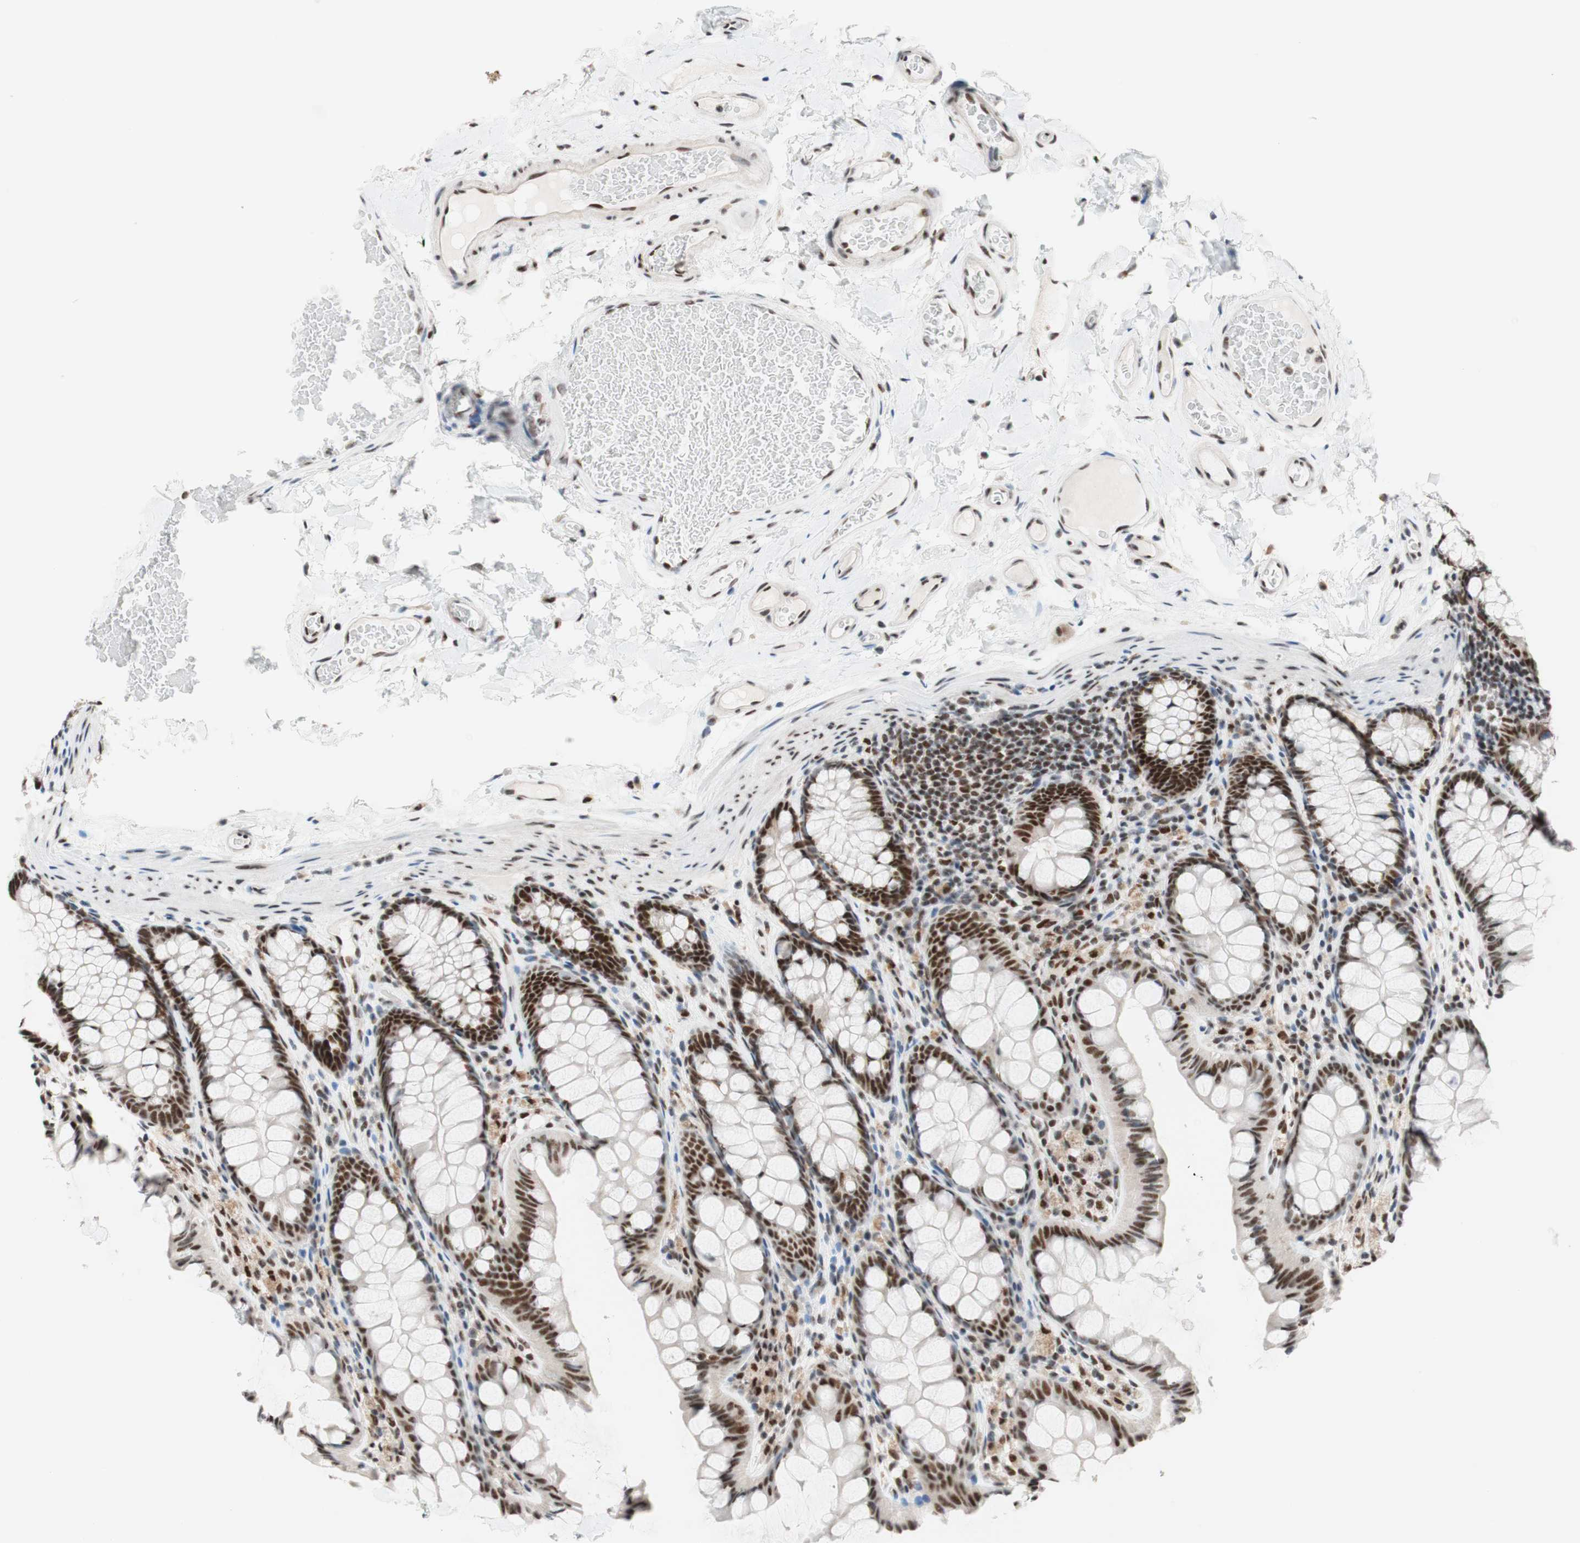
{"staining": {"intensity": "moderate", "quantity": "25%-75%", "location": "nuclear"}, "tissue": "colon", "cell_type": "Endothelial cells", "image_type": "normal", "snomed": [{"axis": "morphology", "description": "Normal tissue, NOS"}, {"axis": "topography", "description": "Colon"}], "caption": "Brown immunohistochemical staining in normal human colon shows moderate nuclear positivity in approximately 25%-75% of endothelial cells. The protein of interest is shown in brown color, while the nuclei are stained blue.", "gene": "PRPF19", "patient": {"sex": "female", "age": 55}}